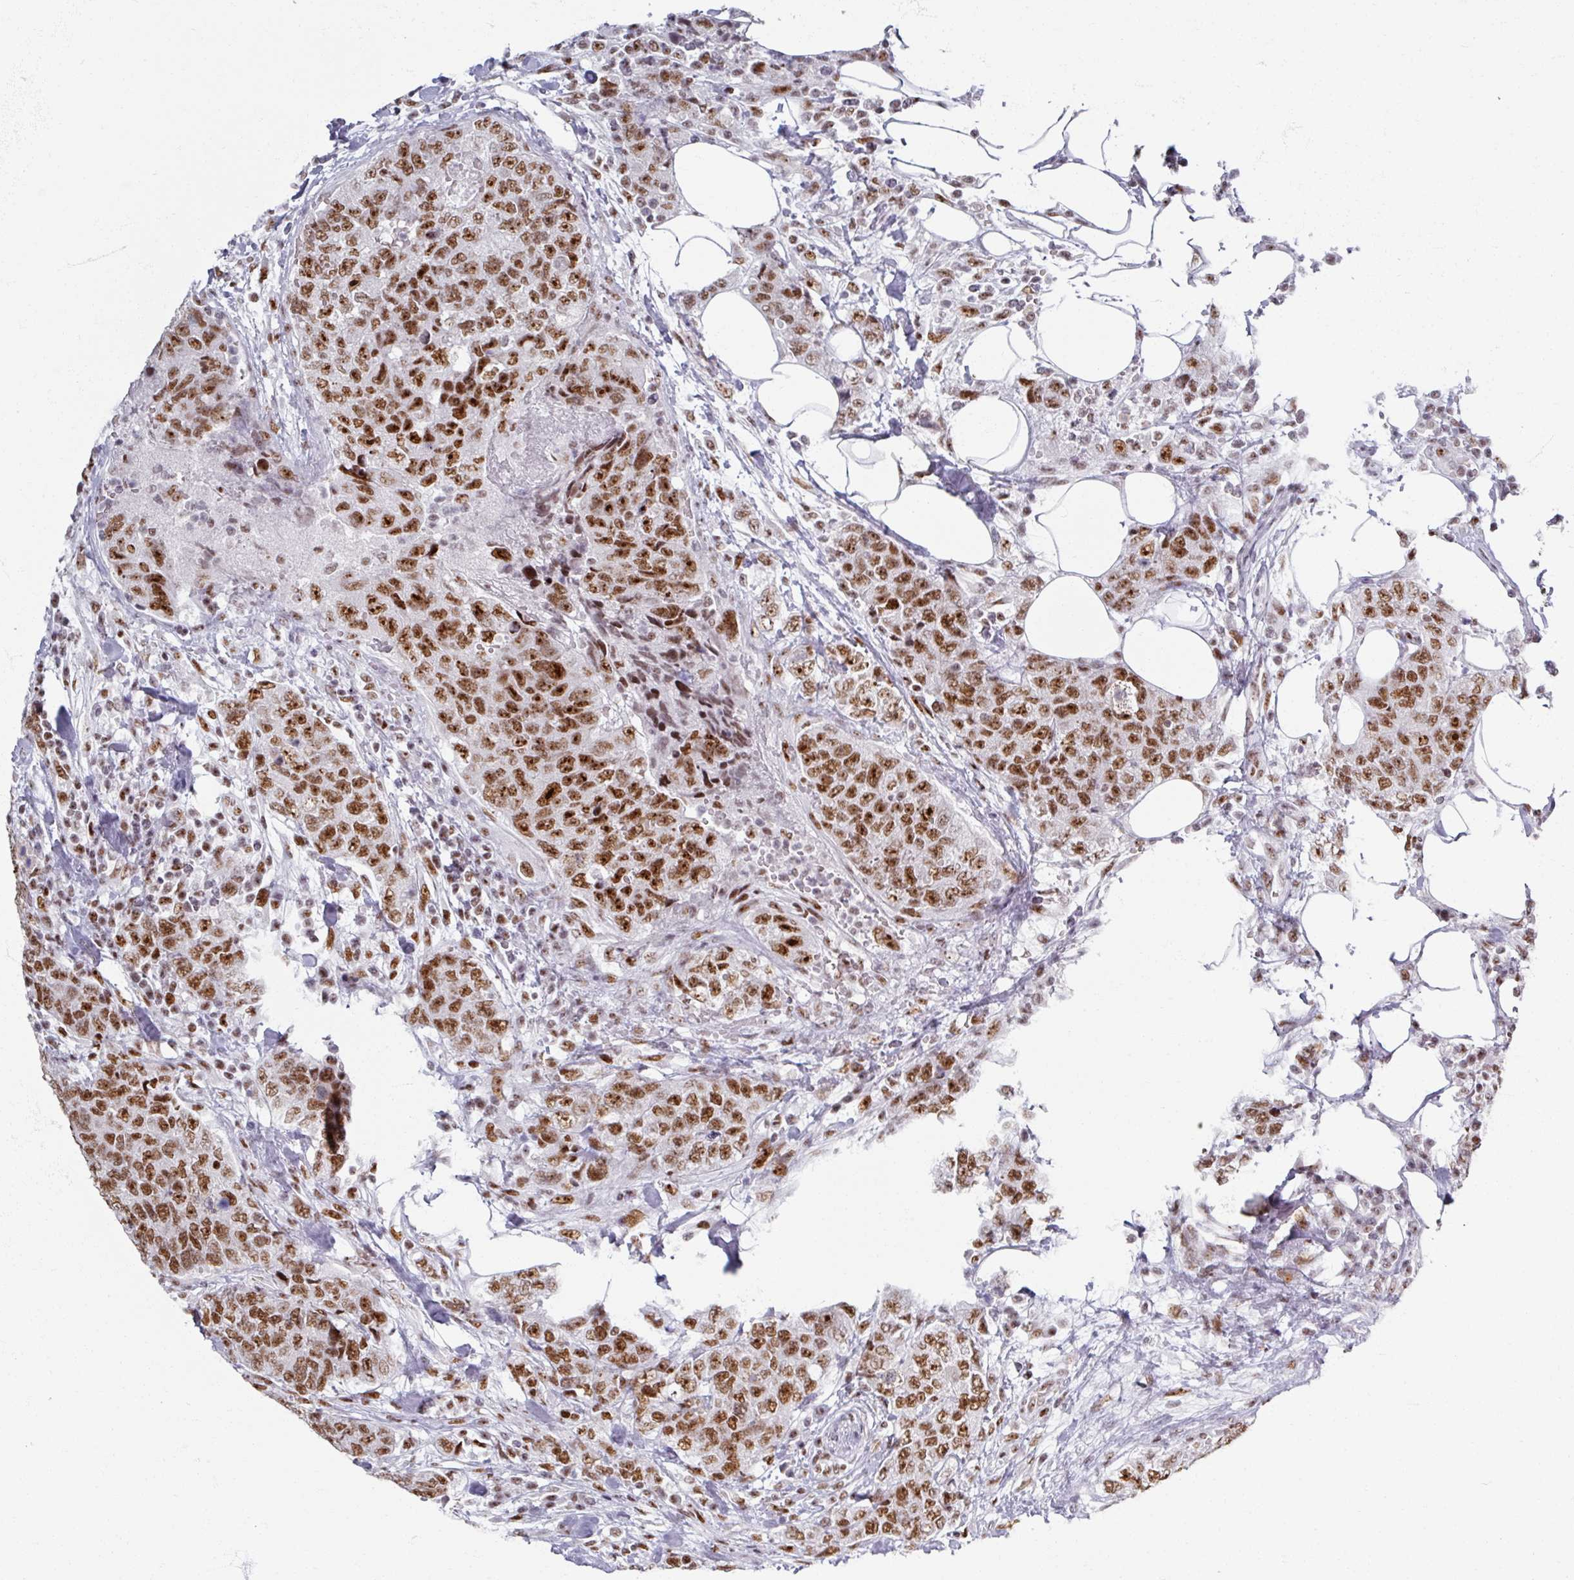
{"staining": {"intensity": "strong", "quantity": ">75%", "location": "nuclear"}, "tissue": "urothelial cancer", "cell_type": "Tumor cells", "image_type": "cancer", "snomed": [{"axis": "morphology", "description": "Urothelial carcinoma, High grade"}, {"axis": "topography", "description": "Urinary bladder"}], "caption": "This photomicrograph displays urothelial cancer stained with immunohistochemistry (IHC) to label a protein in brown. The nuclear of tumor cells show strong positivity for the protein. Nuclei are counter-stained blue.", "gene": "ADAR", "patient": {"sex": "female", "age": 78}}